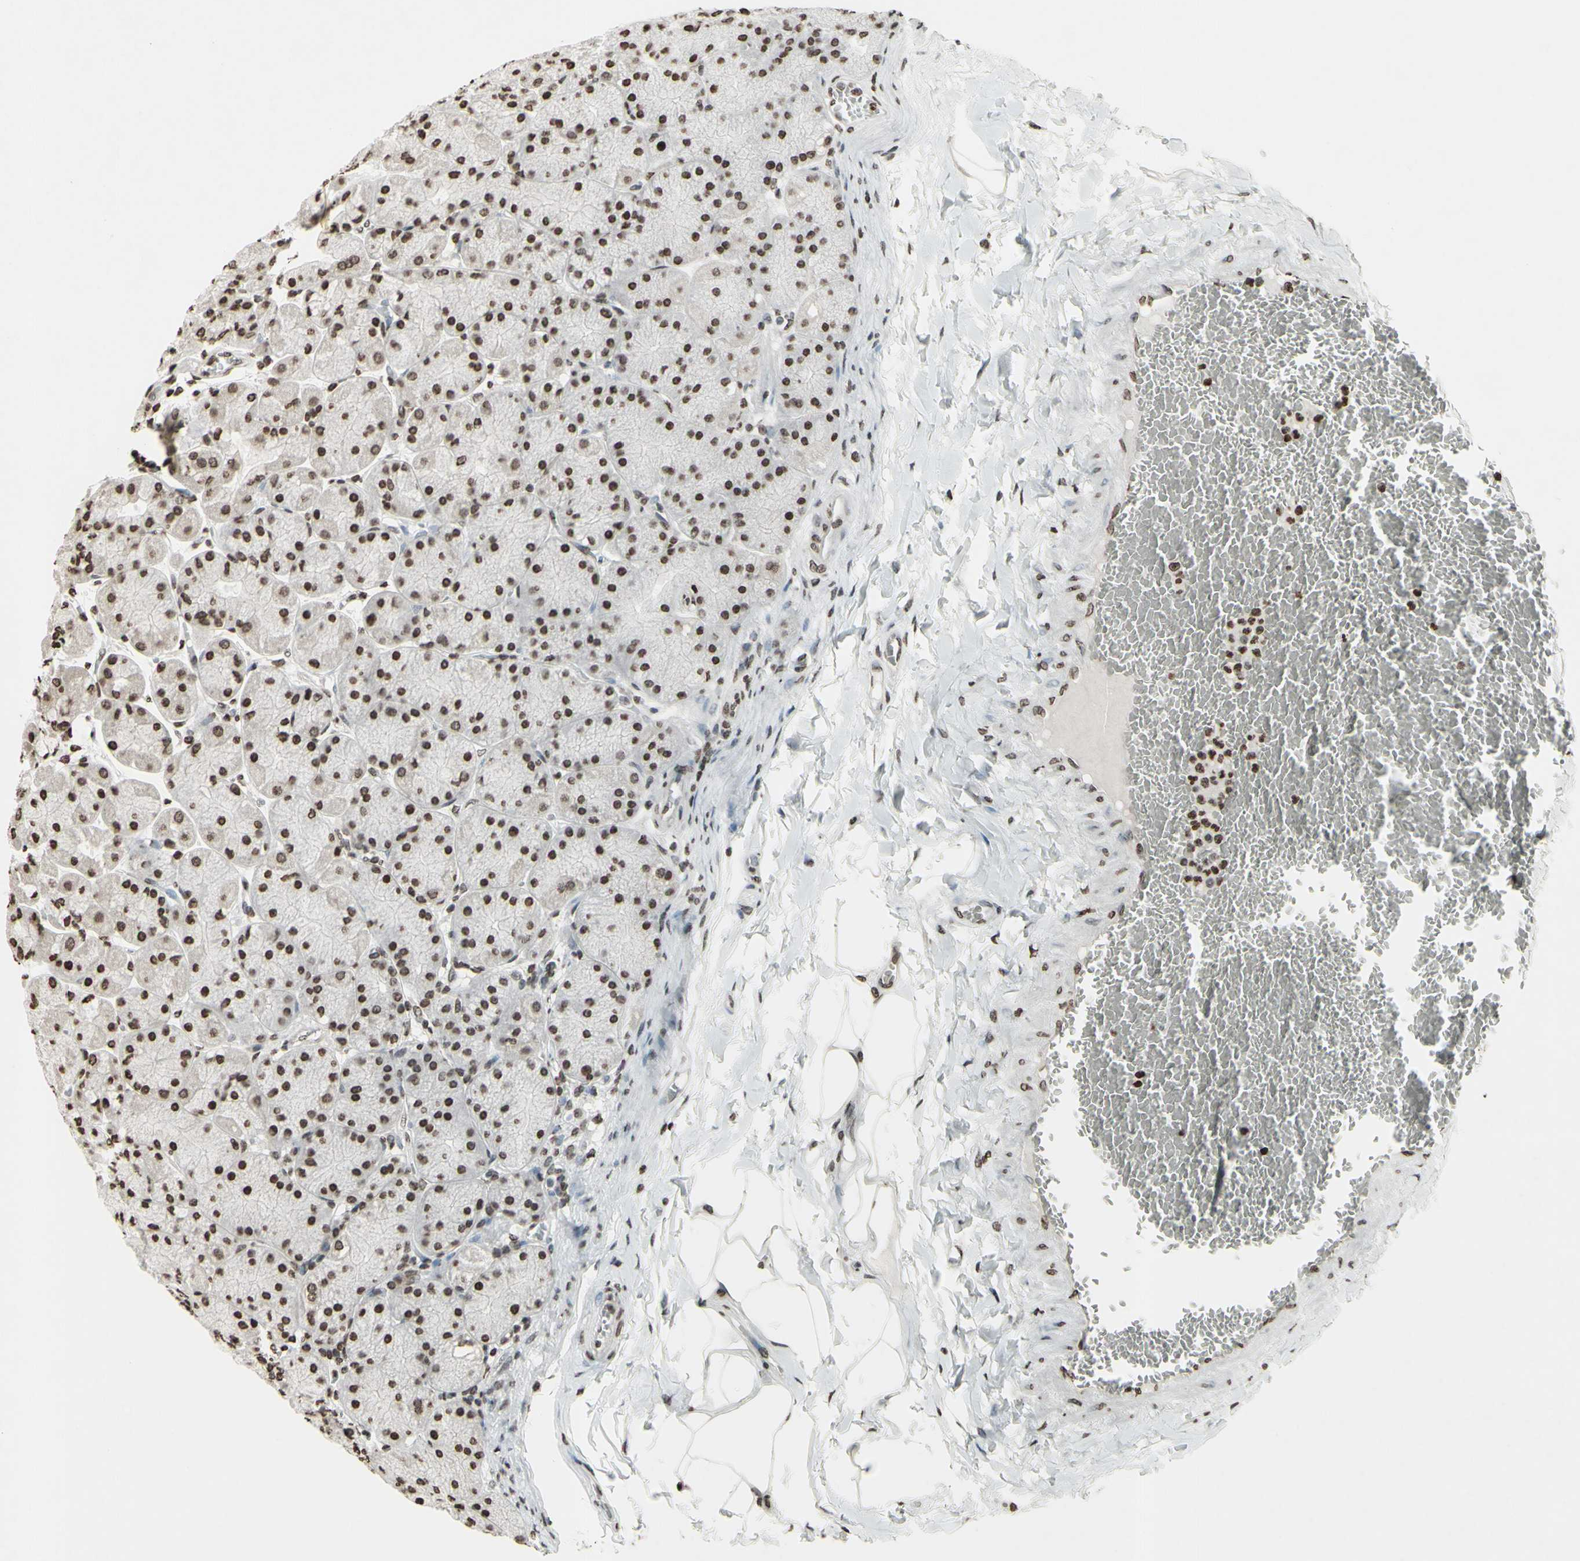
{"staining": {"intensity": "strong", "quantity": "25%-75%", "location": "cytoplasmic/membranous,nuclear"}, "tissue": "stomach", "cell_type": "Glandular cells", "image_type": "normal", "snomed": [{"axis": "morphology", "description": "Normal tissue, NOS"}, {"axis": "topography", "description": "Stomach, upper"}], "caption": "Immunohistochemistry staining of benign stomach, which reveals high levels of strong cytoplasmic/membranous,nuclear staining in about 25%-75% of glandular cells indicating strong cytoplasmic/membranous,nuclear protein positivity. The staining was performed using DAB (brown) for protein detection and nuclei were counterstained in hematoxylin (blue).", "gene": "CD79B", "patient": {"sex": "female", "age": 56}}